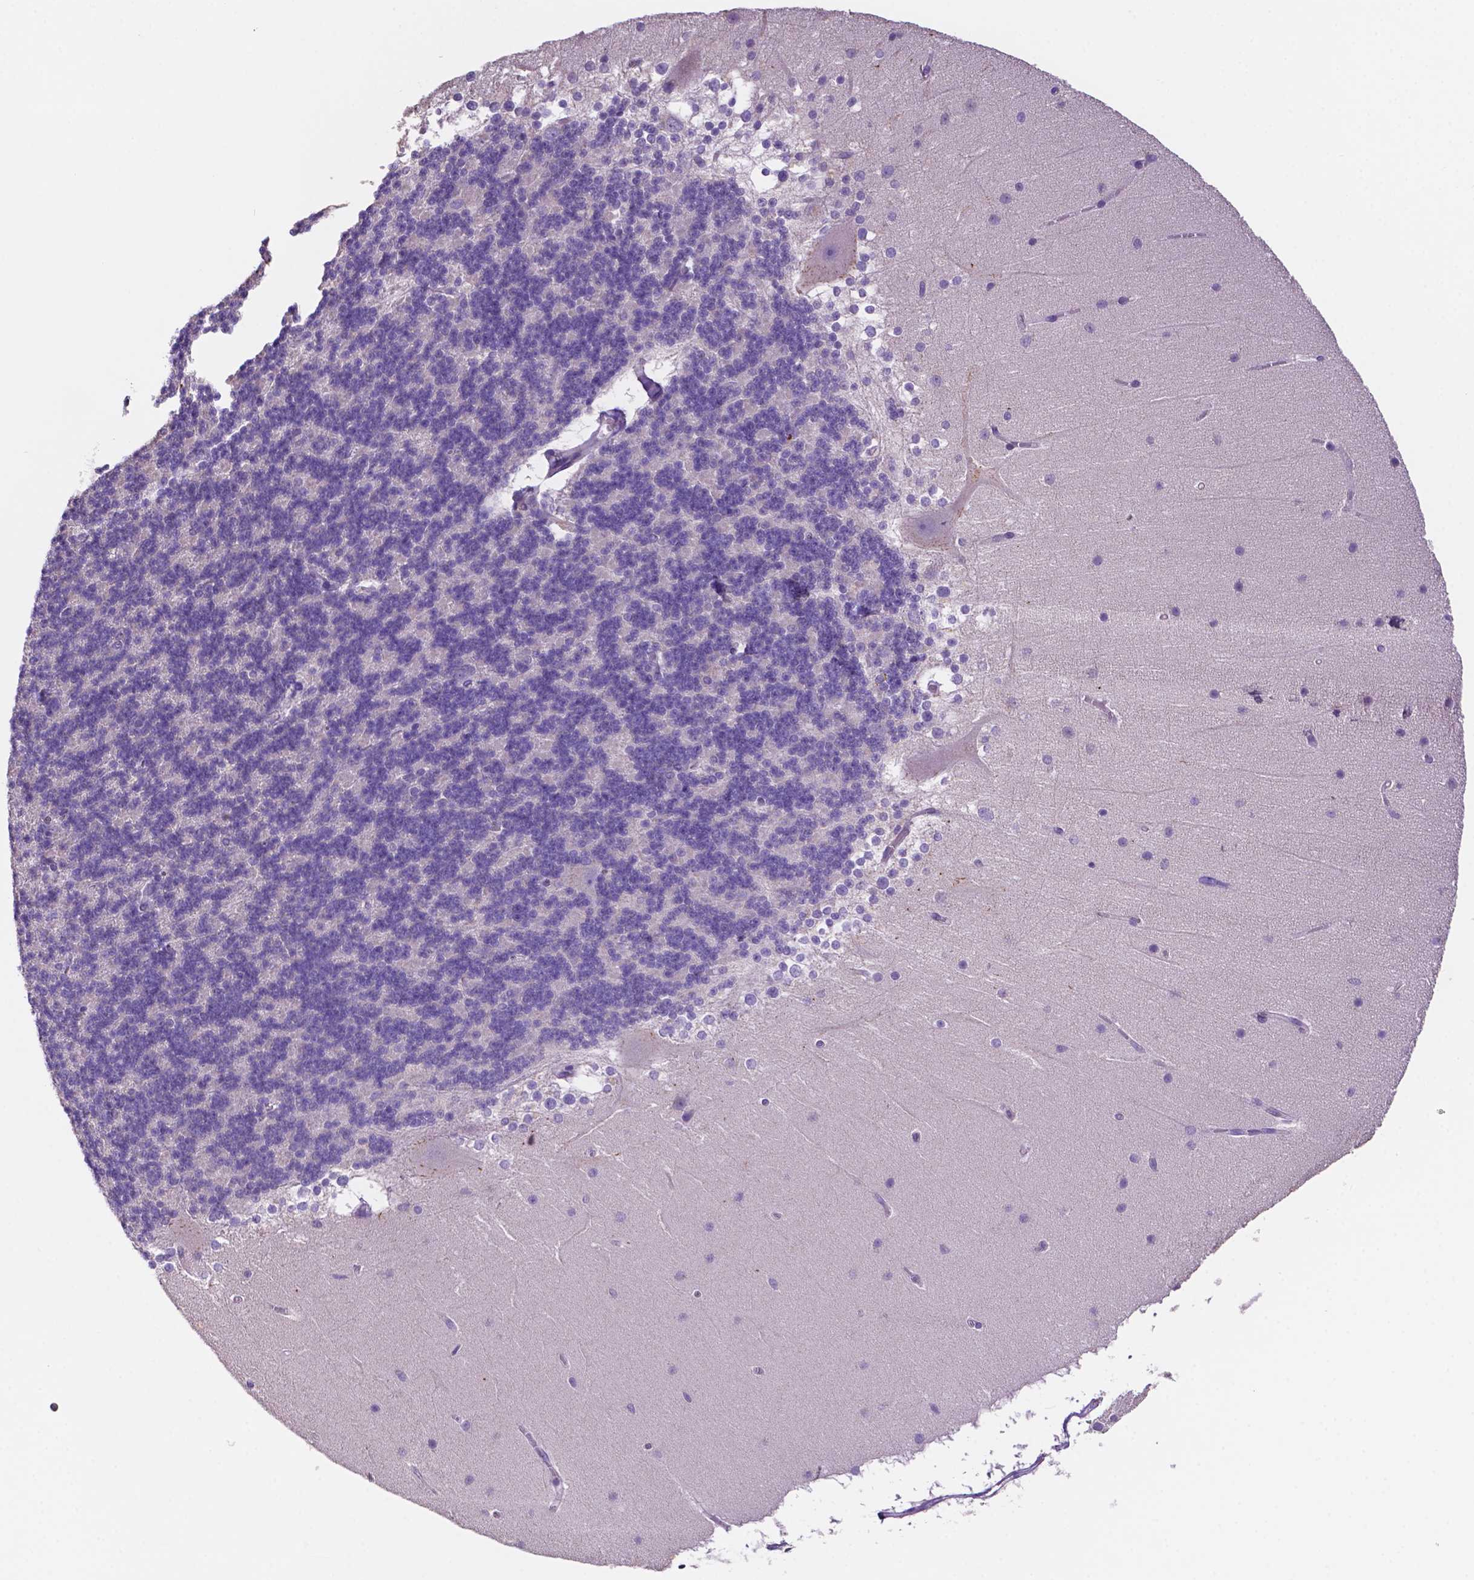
{"staining": {"intensity": "negative", "quantity": "none", "location": "none"}, "tissue": "cerebellum", "cell_type": "Cells in granular layer", "image_type": "normal", "snomed": [{"axis": "morphology", "description": "Normal tissue, NOS"}, {"axis": "topography", "description": "Cerebellum"}], "caption": "Immunohistochemical staining of benign cerebellum reveals no significant positivity in cells in granular layer. The staining was performed using DAB to visualize the protein expression in brown, while the nuclei were stained in blue with hematoxylin (Magnification: 20x).", "gene": "PRPS2", "patient": {"sex": "female", "age": 19}}